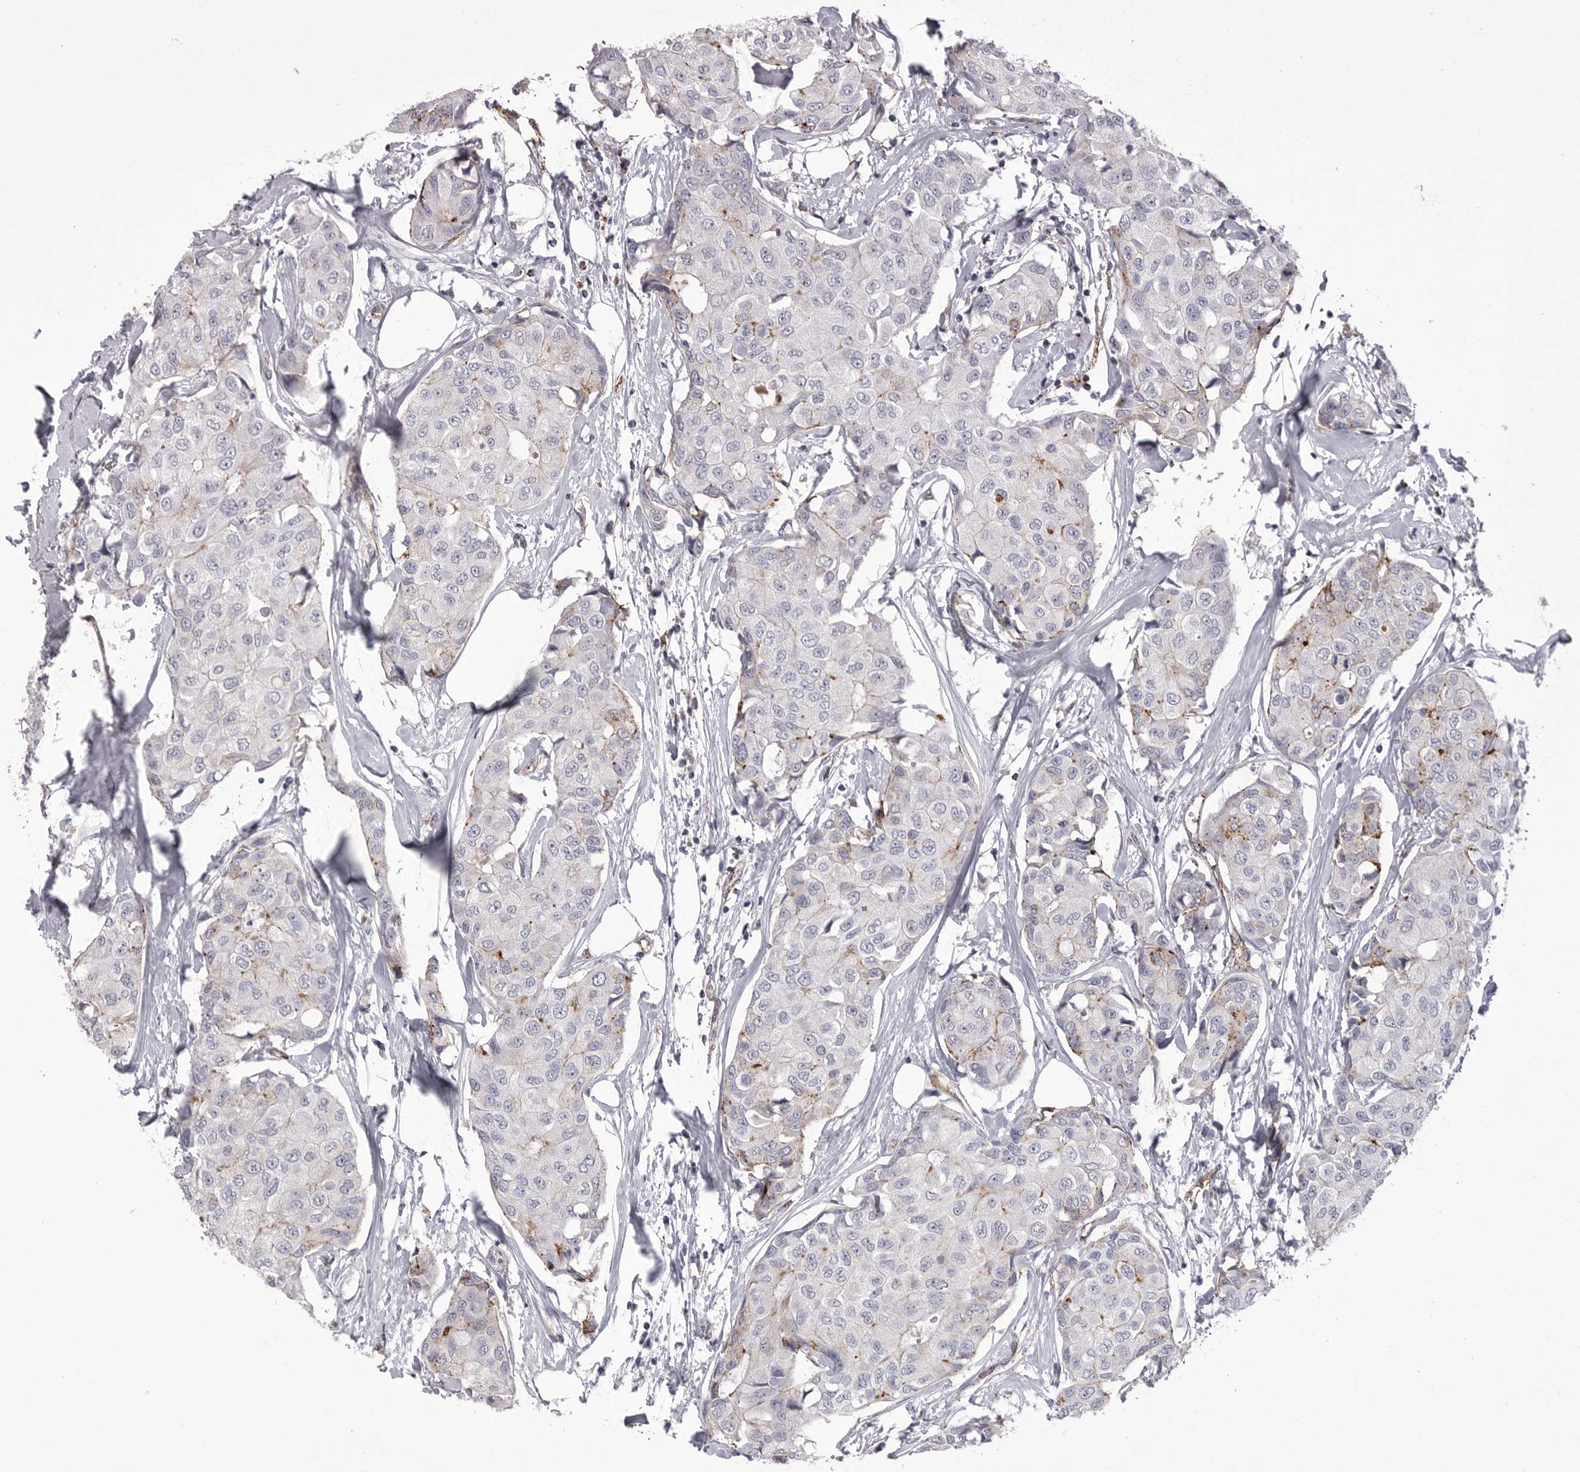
{"staining": {"intensity": "weak", "quantity": "<25%", "location": "cytoplasmic/membranous"}, "tissue": "breast cancer", "cell_type": "Tumor cells", "image_type": "cancer", "snomed": [{"axis": "morphology", "description": "Duct carcinoma"}, {"axis": "topography", "description": "Breast"}], "caption": "Immunohistochemistry (IHC) of human breast cancer exhibits no expression in tumor cells.", "gene": "PSPN", "patient": {"sex": "female", "age": 80}}